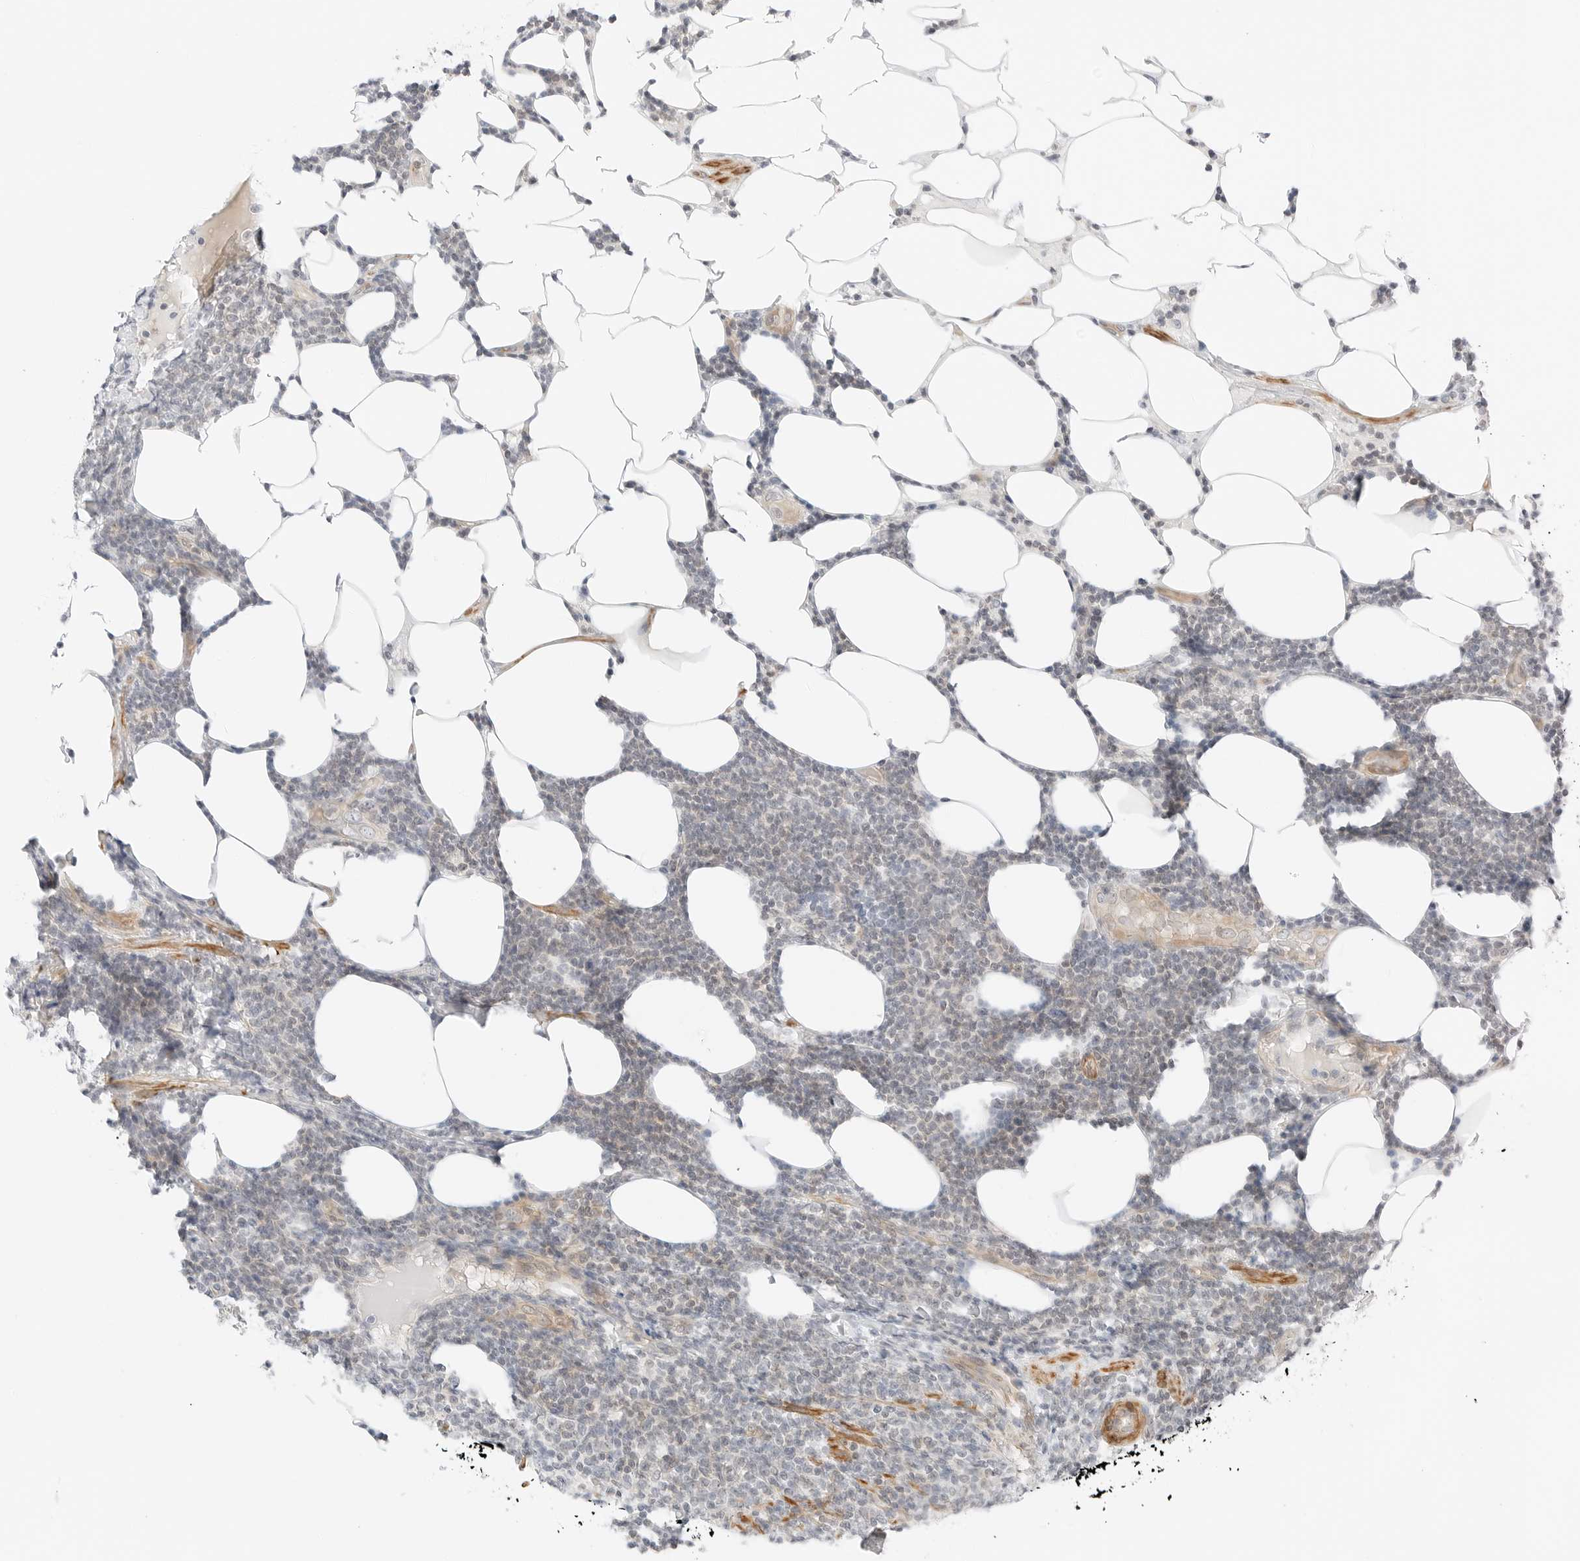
{"staining": {"intensity": "negative", "quantity": "none", "location": "none"}, "tissue": "lymphoma", "cell_type": "Tumor cells", "image_type": "cancer", "snomed": [{"axis": "morphology", "description": "Malignant lymphoma, non-Hodgkin's type, Low grade"}, {"axis": "topography", "description": "Lymph node"}], "caption": "Tumor cells are negative for brown protein staining in lymphoma. (Brightfield microscopy of DAB immunohistochemistry at high magnification).", "gene": "IQCC", "patient": {"sex": "male", "age": 66}}